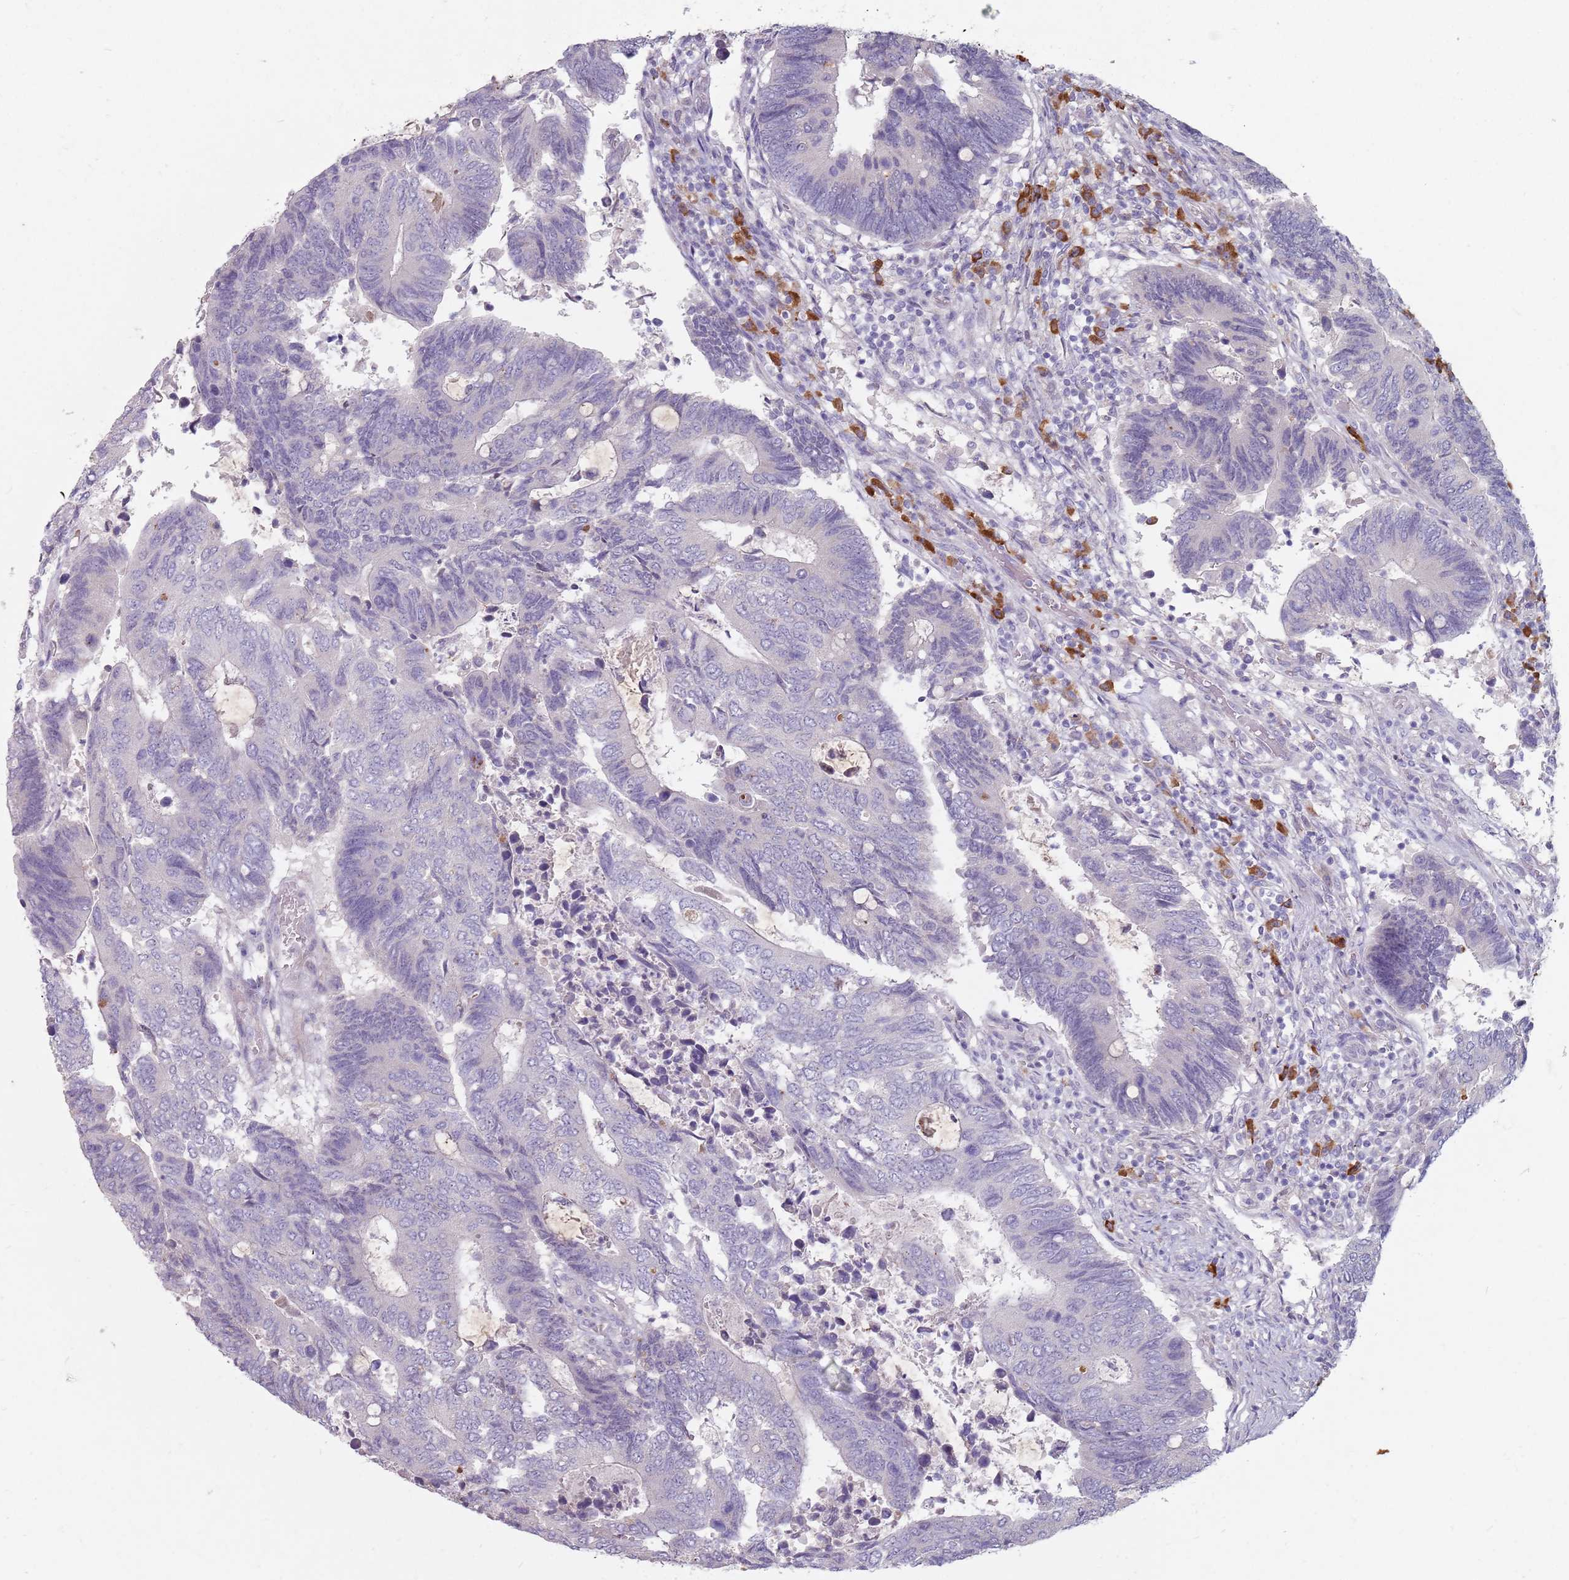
{"staining": {"intensity": "negative", "quantity": "none", "location": "none"}, "tissue": "colorectal cancer", "cell_type": "Tumor cells", "image_type": "cancer", "snomed": [{"axis": "morphology", "description": "Adenocarcinoma, NOS"}, {"axis": "topography", "description": "Colon"}], "caption": "This is a photomicrograph of IHC staining of colorectal adenocarcinoma, which shows no positivity in tumor cells.", "gene": "DXO", "patient": {"sex": "male", "age": 87}}